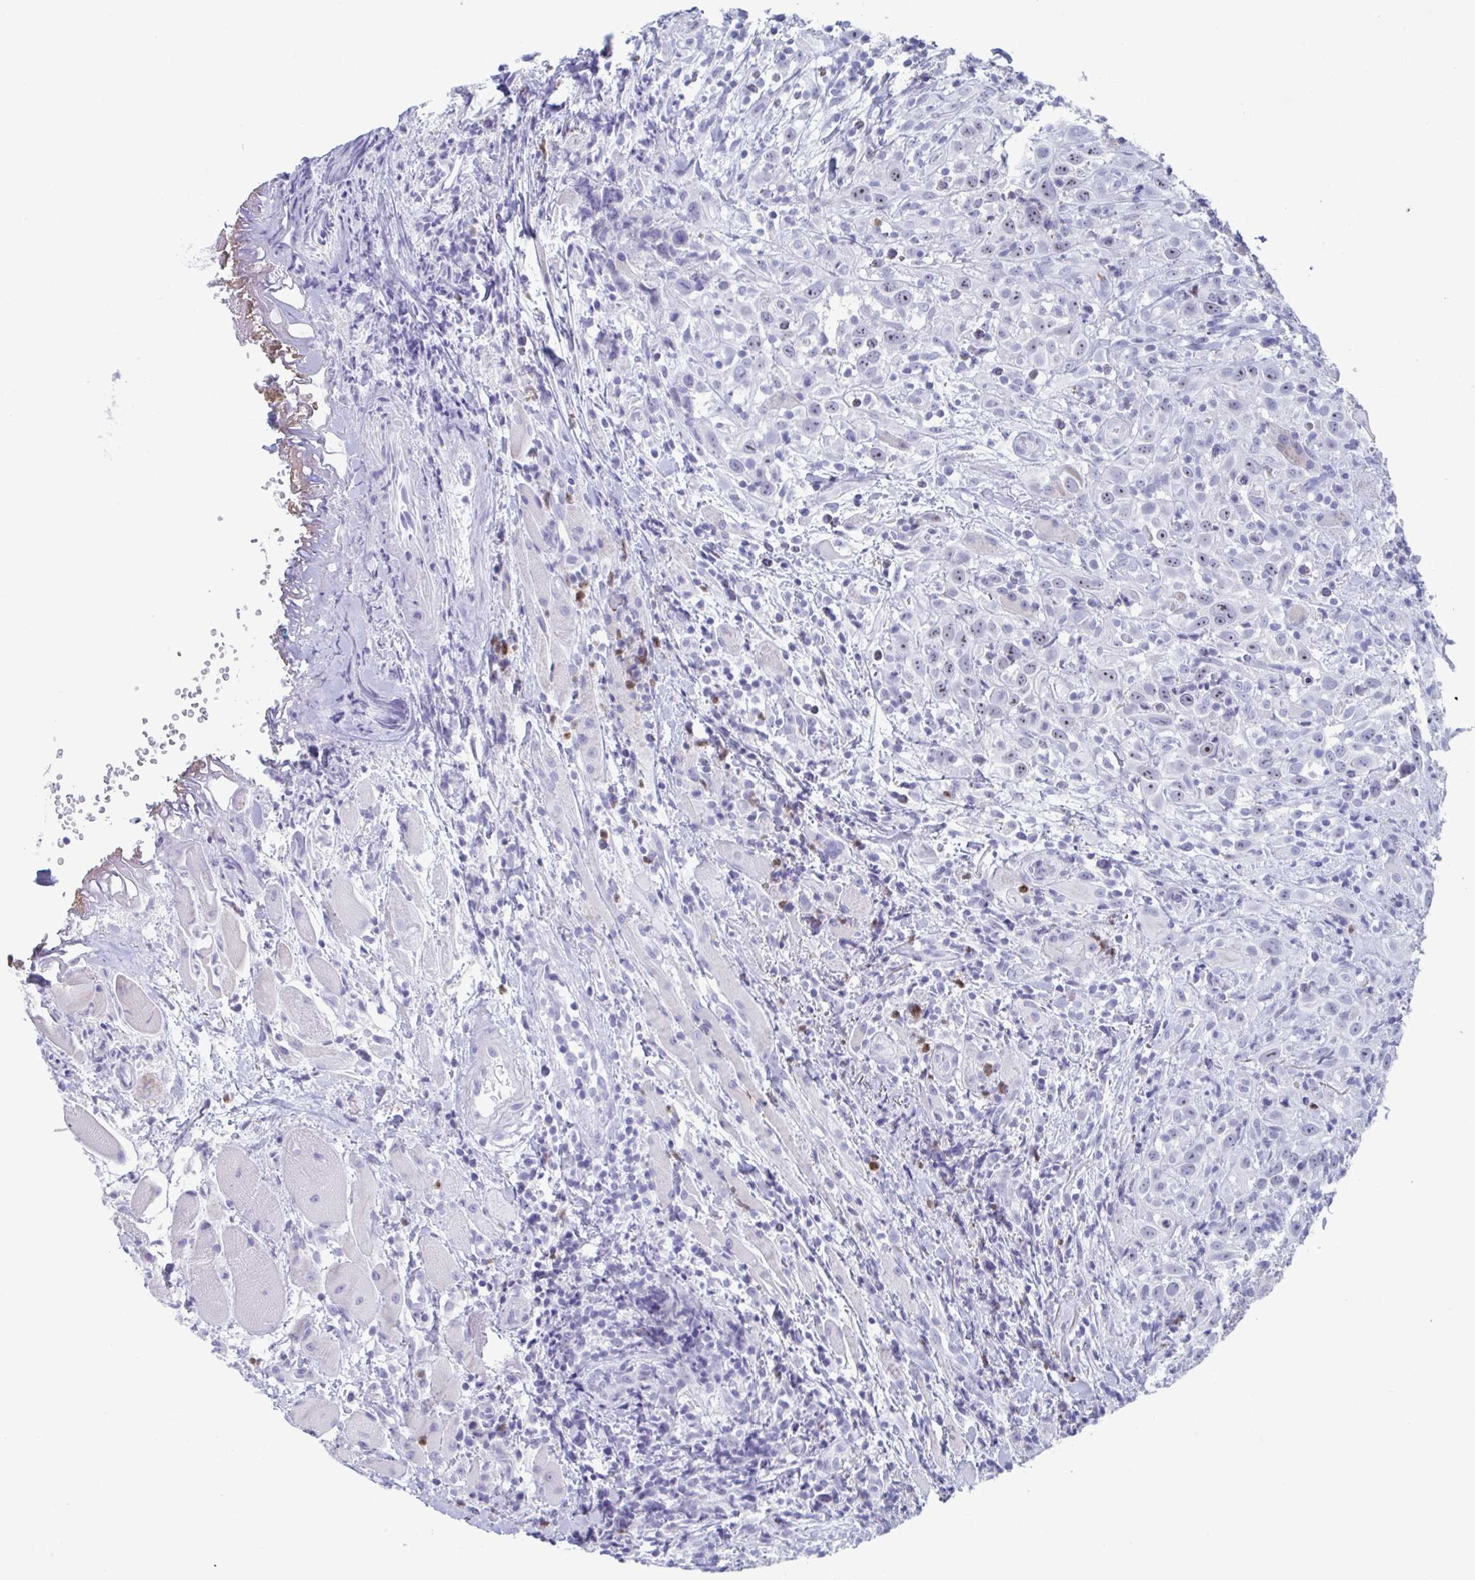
{"staining": {"intensity": "moderate", "quantity": "25%-75%", "location": "nuclear"}, "tissue": "head and neck cancer", "cell_type": "Tumor cells", "image_type": "cancer", "snomed": [{"axis": "morphology", "description": "Squamous cell carcinoma, NOS"}, {"axis": "topography", "description": "Head-Neck"}], "caption": "The histopathology image exhibits immunohistochemical staining of head and neck cancer (squamous cell carcinoma). There is moderate nuclear staining is identified in approximately 25%-75% of tumor cells.", "gene": "CYP4F11", "patient": {"sex": "female", "age": 95}}